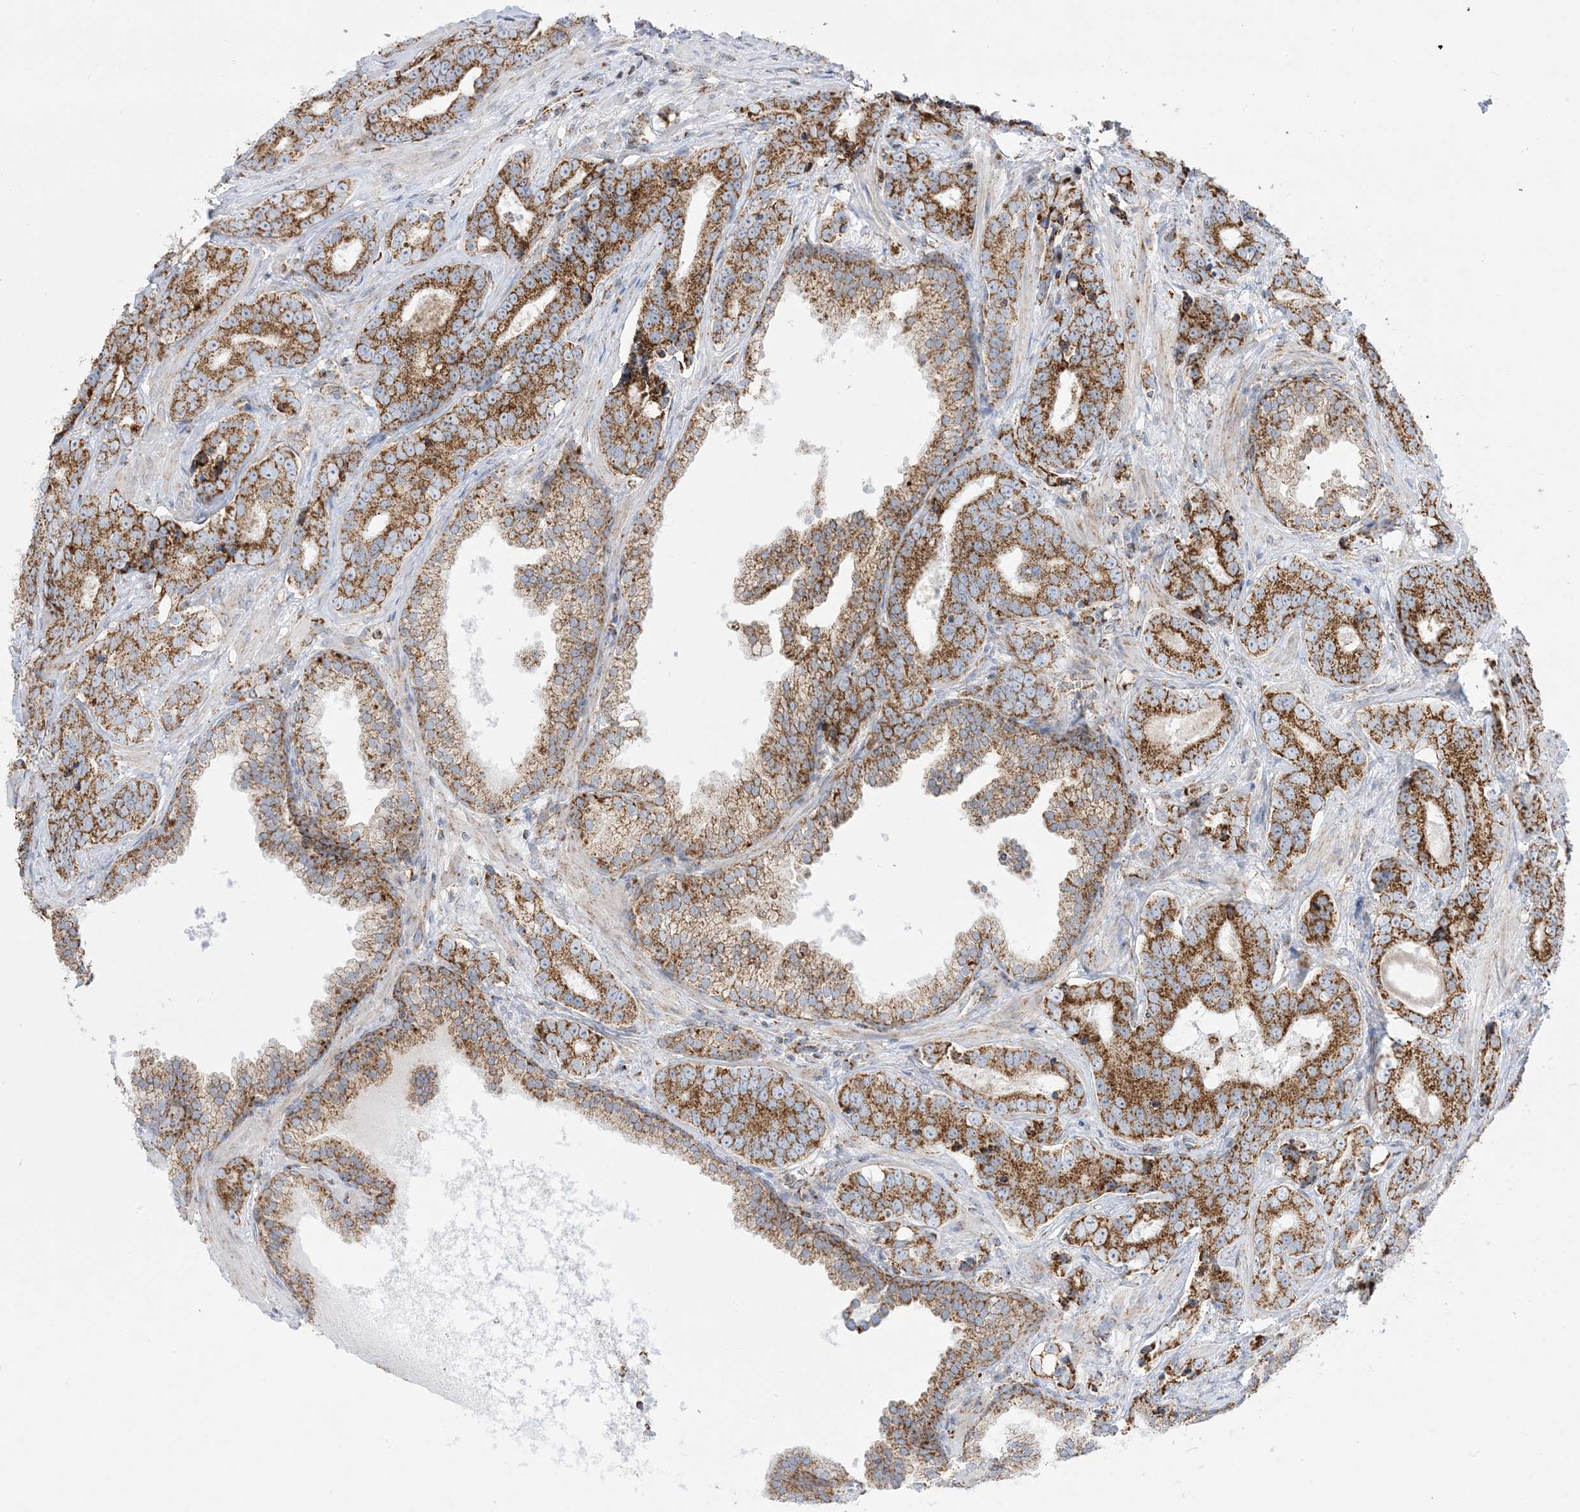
{"staining": {"intensity": "moderate", "quantity": ">75%", "location": "cytoplasmic/membranous"}, "tissue": "prostate cancer", "cell_type": "Tumor cells", "image_type": "cancer", "snomed": [{"axis": "morphology", "description": "Adenocarcinoma, High grade"}, {"axis": "topography", "description": "Prostate"}], "caption": "Prostate cancer (high-grade adenocarcinoma) was stained to show a protein in brown. There is medium levels of moderate cytoplasmic/membranous staining in about >75% of tumor cells. The staining is performed using DAB brown chromogen to label protein expression. The nuclei are counter-stained blue using hematoxylin.", "gene": "MRPS36", "patient": {"sex": "male", "age": 62}}